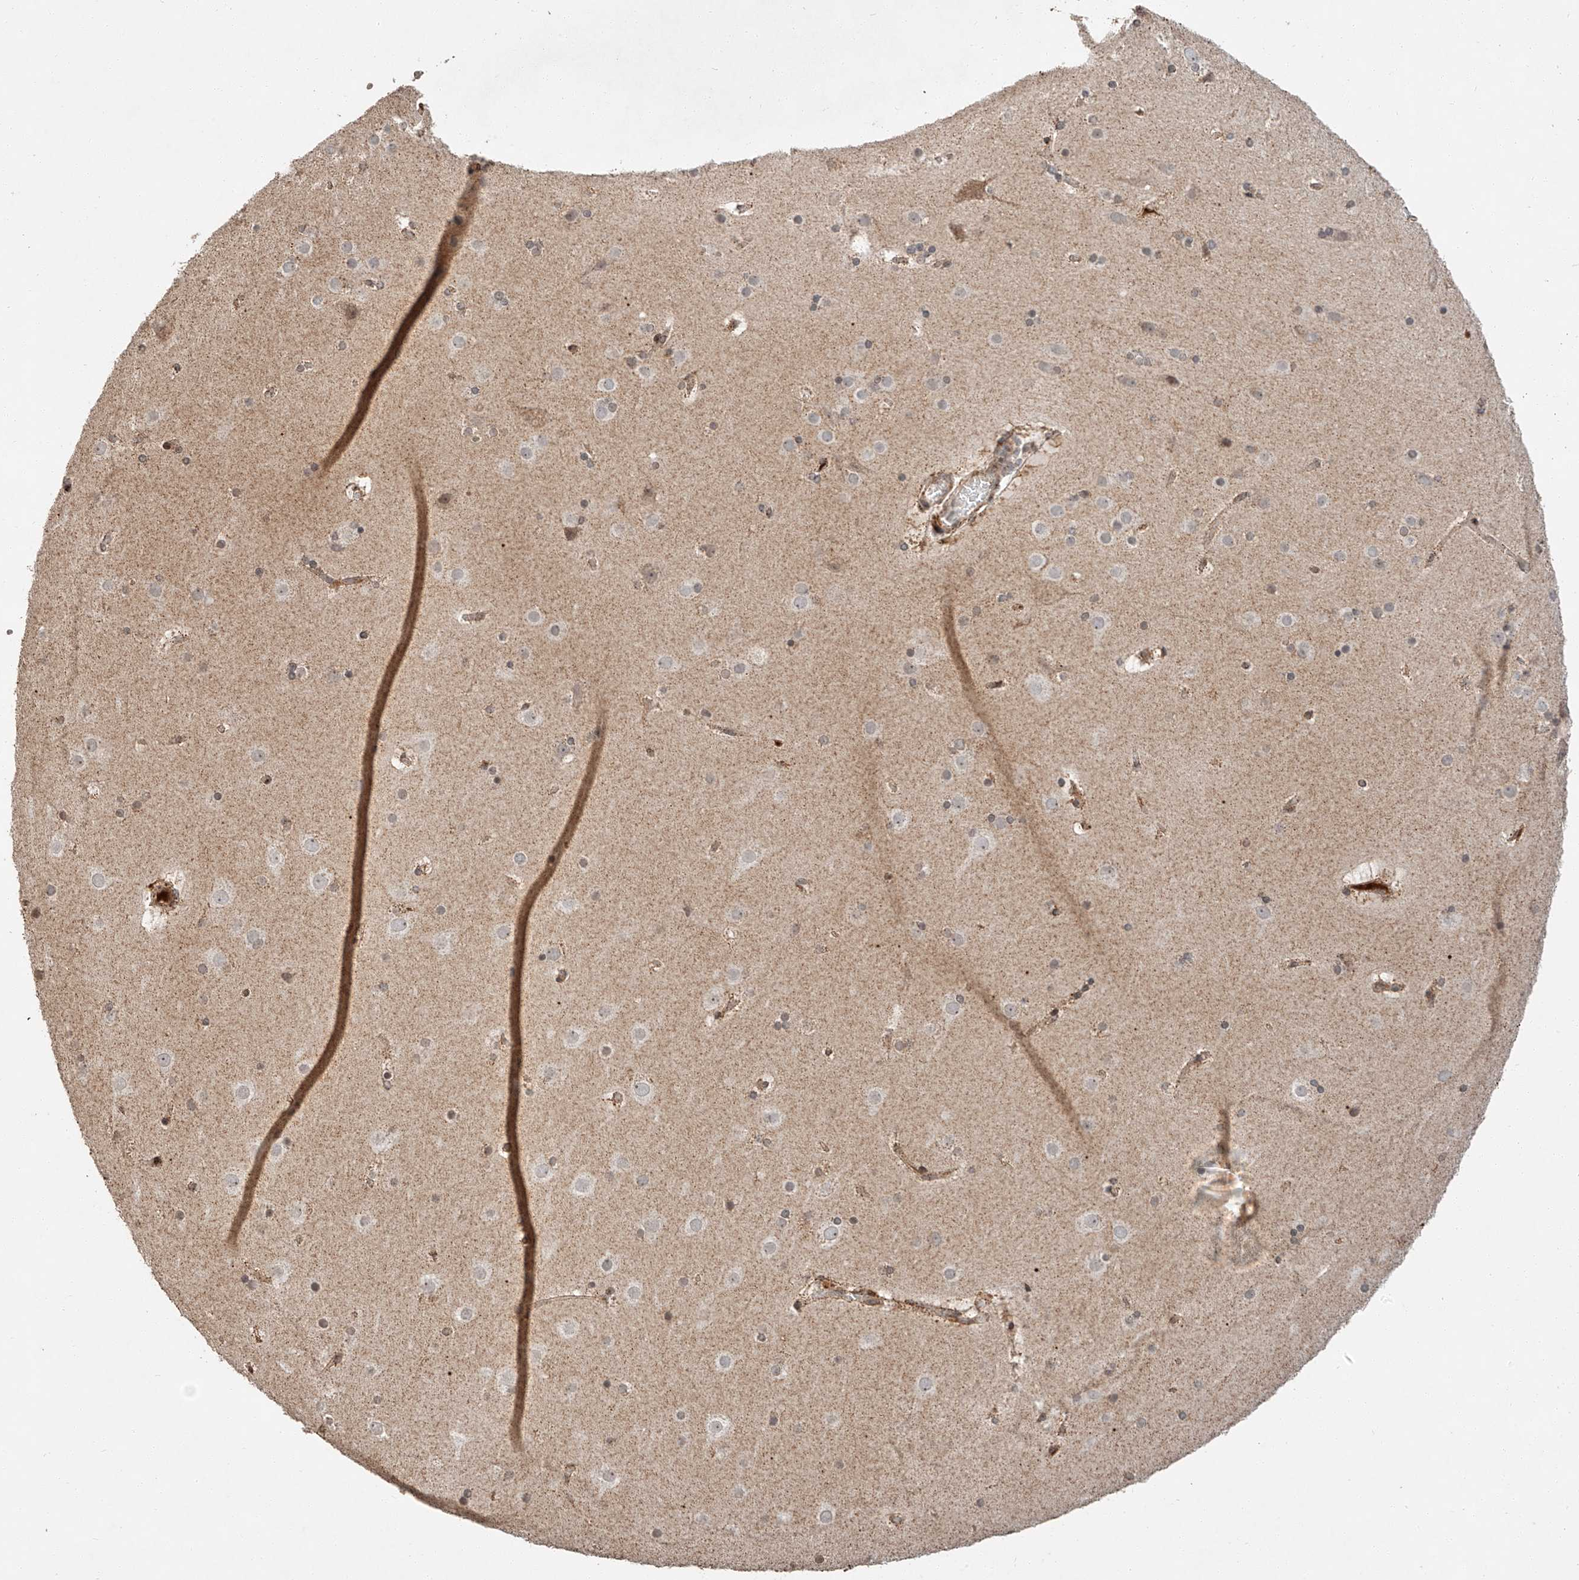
{"staining": {"intensity": "moderate", "quantity": ">75%", "location": "cytoplasmic/membranous"}, "tissue": "cerebral cortex", "cell_type": "Endothelial cells", "image_type": "normal", "snomed": [{"axis": "morphology", "description": "Normal tissue, NOS"}, {"axis": "topography", "description": "Cerebral cortex"}], "caption": "Cerebral cortex stained with DAB (3,3'-diaminobenzidine) immunohistochemistry (IHC) exhibits medium levels of moderate cytoplasmic/membranous expression in approximately >75% of endothelial cells. The staining is performed using DAB (3,3'-diaminobenzidine) brown chromogen to label protein expression. The nuclei are counter-stained blue using hematoxylin.", "gene": "ARHGAP33", "patient": {"sex": "male", "age": 57}}